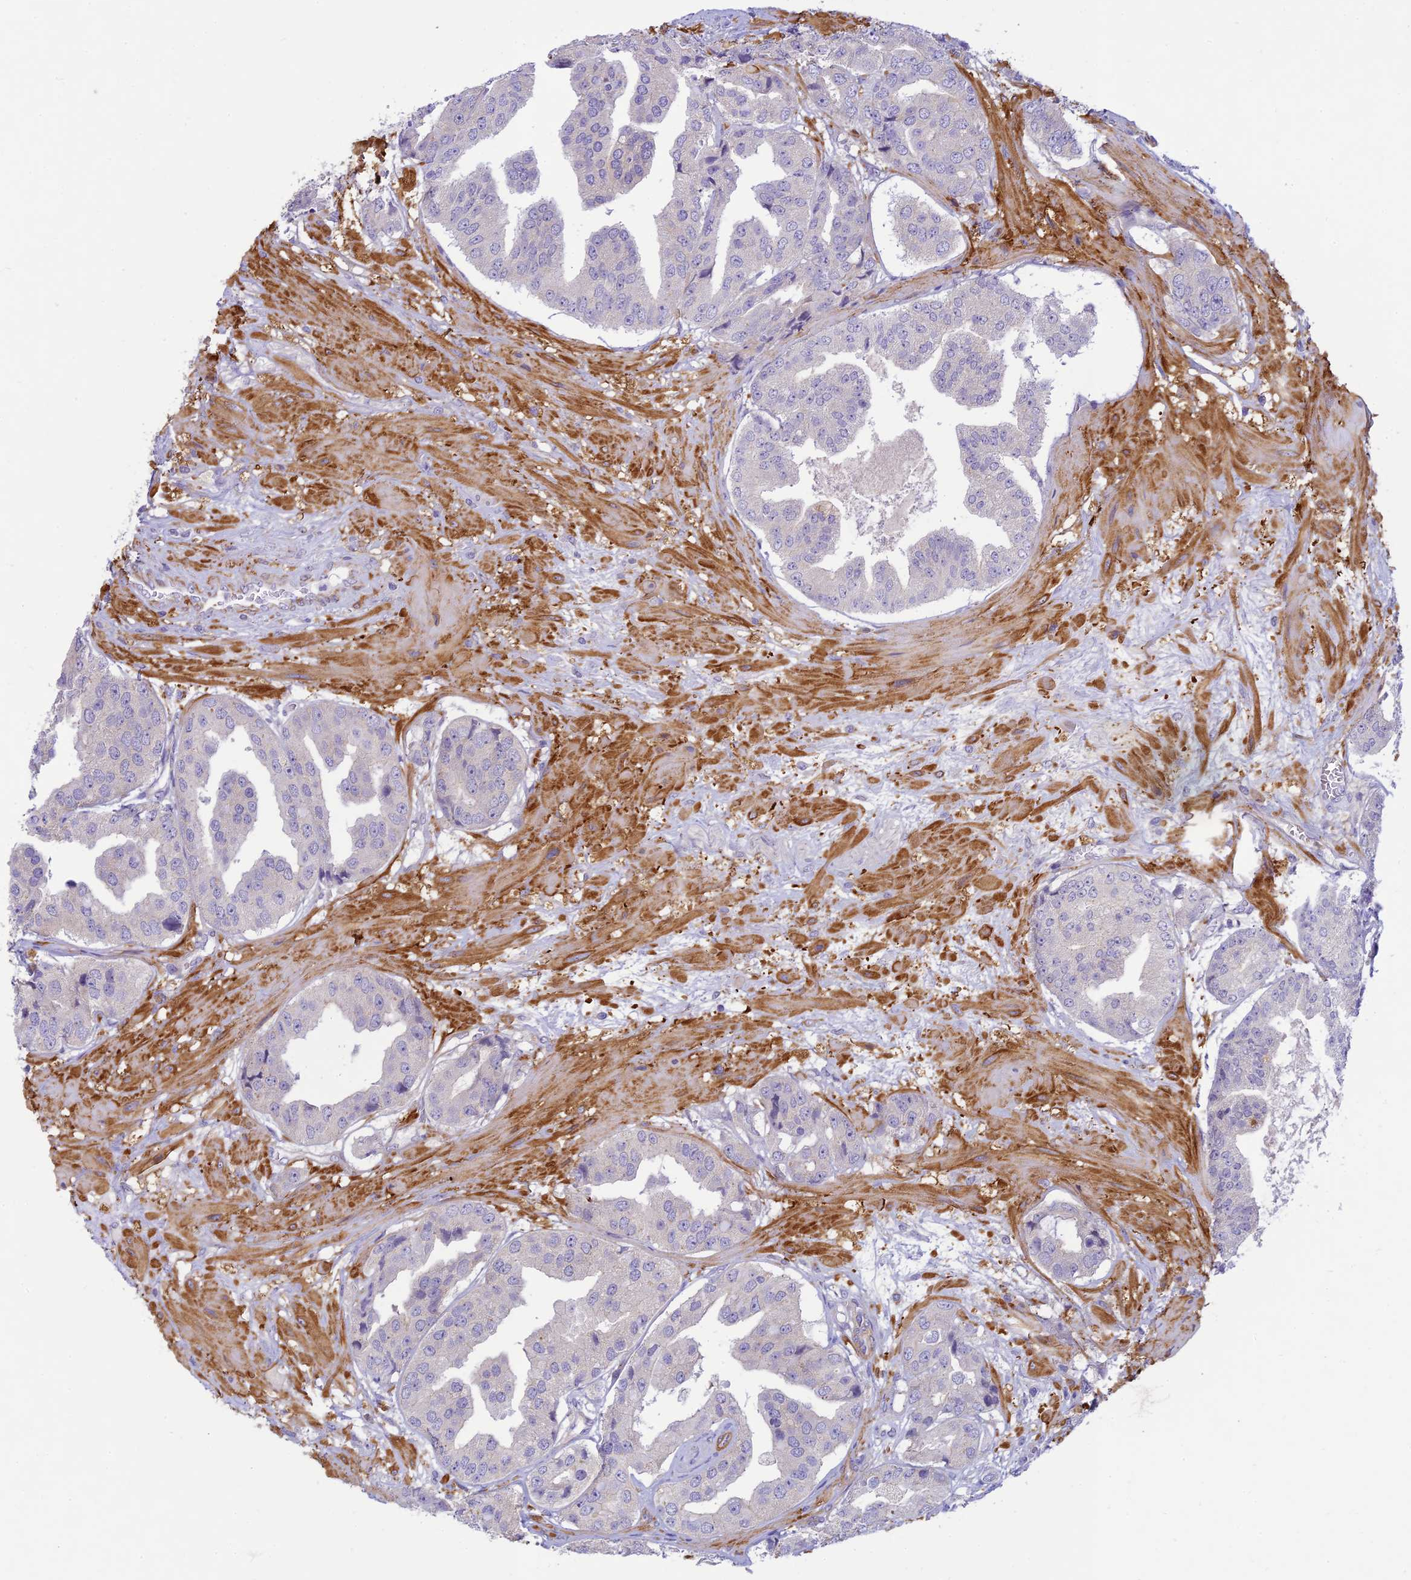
{"staining": {"intensity": "negative", "quantity": "none", "location": "none"}, "tissue": "prostate cancer", "cell_type": "Tumor cells", "image_type": "cancer", "snomed": [{"axis": "morphology", "description": "Adenocarcinoma, High grade"}, {"axis": "topography", "description": "Prostate"}], "caption": "A histopathology image of human prostate cancer is negative for staining in tumor cells. (Immunohistochemistry (ihc), brightfield microscopy, high magnification).", "gene": "FBXW4", "patient": {"sex": "male", "age": 63}}